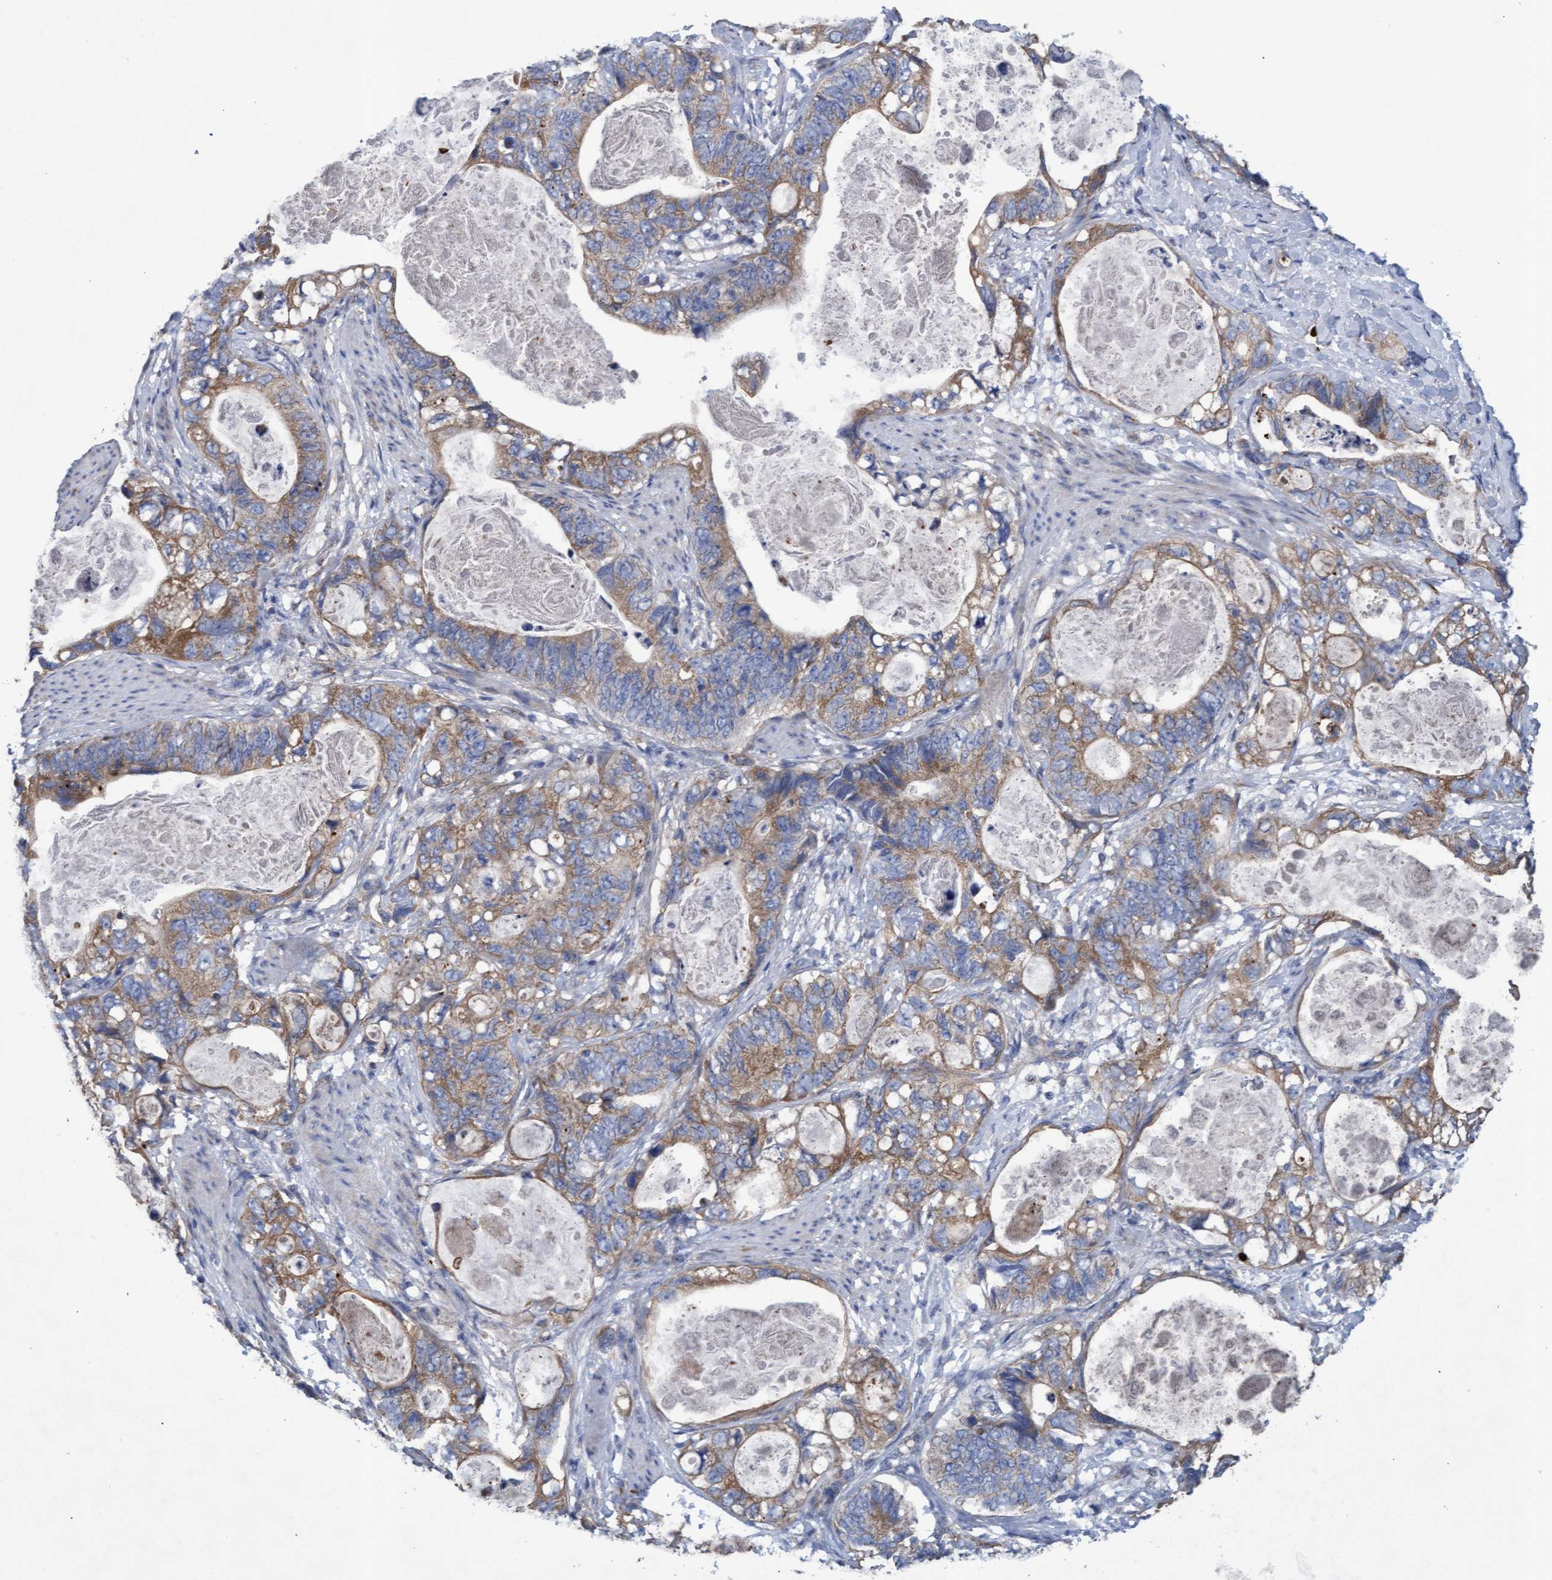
{"staining": {"intensity": "moderate", "quantity": ">75%", "location": "cytoplasmic/membranous"}, "tissue": "stomach cancer", "cell_type": "Tumor cells", "image_type": "cancer", "snomed": [{"axis": "morphology", "description": "Normal tissue, NOS"}, {"axis": "morphology", "description": "Adenocarcinoma, NOS"}, {"axis": "topography", "description": "Stomach"}], "caption": "Adenocarcinoma (stomach) was stained to show a protein in brown. There is medium levels of moderate cytoplasmic/membranous expression in approximately >75% of tumor cells. Using DAB (brown) and hematoxylin (blue) stains, captured at high magnification using brightfield microscopy.", "gene": "MRPL38", "patient": {"sex": "female", "age": 89}}